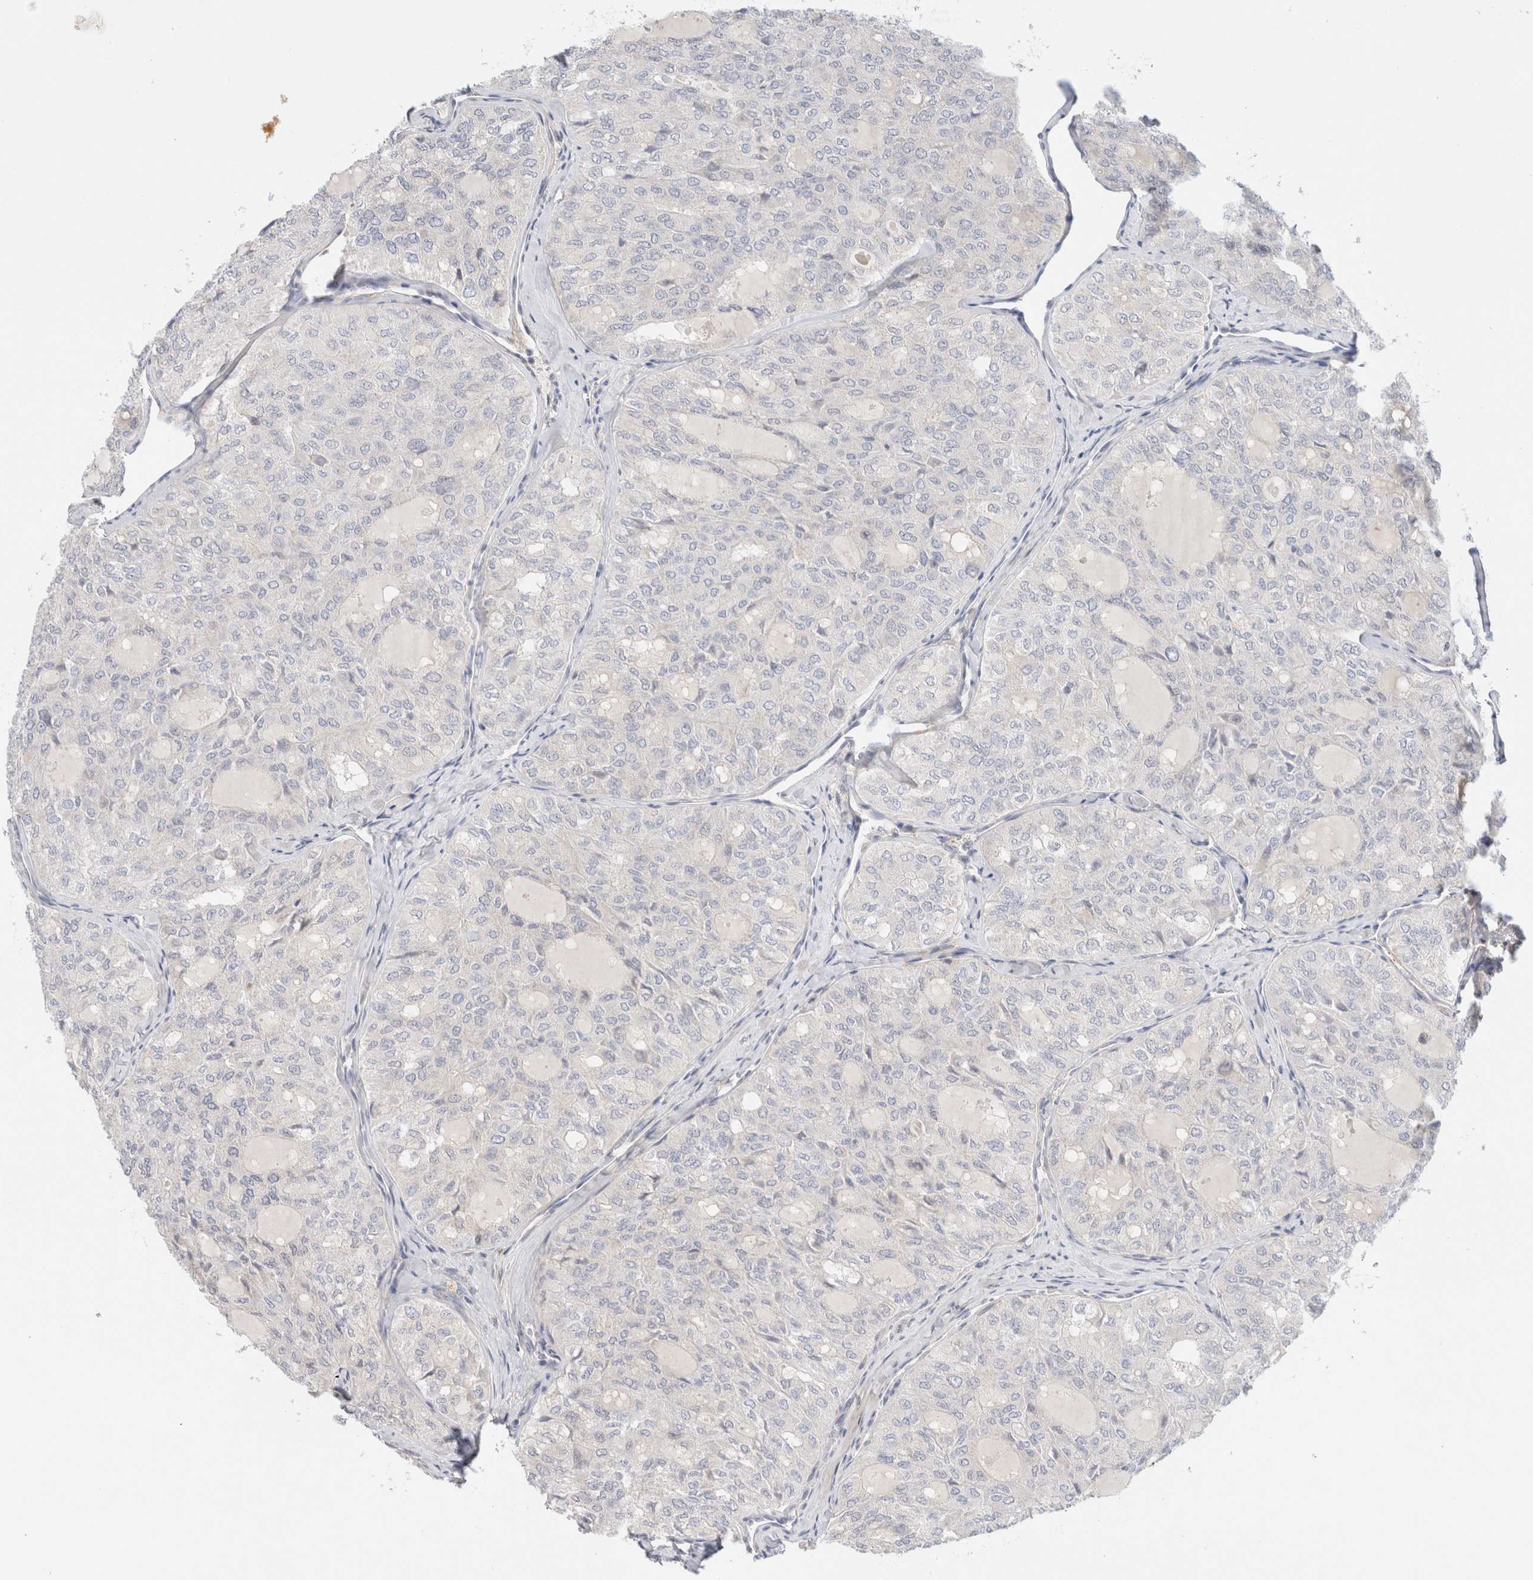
{"staining": {"intensity": "negative", "quantity": "none", "location": "none"}, "tissue": "thyroid cancer", "cell_type": "Tumor cells", "image_type": "cancer", "snomed": [{"axis": "morphology", "description": "Follicular adenoma carcinoma, NOS"}, {"axis": "topography", "description": "Thyroid gland"}], "caption": "IHC of human thyroid cancer demonstrates no positivity in tumor cells.", "gene": "SPRTN", "patient": {"sex": "male", "age": 75}}